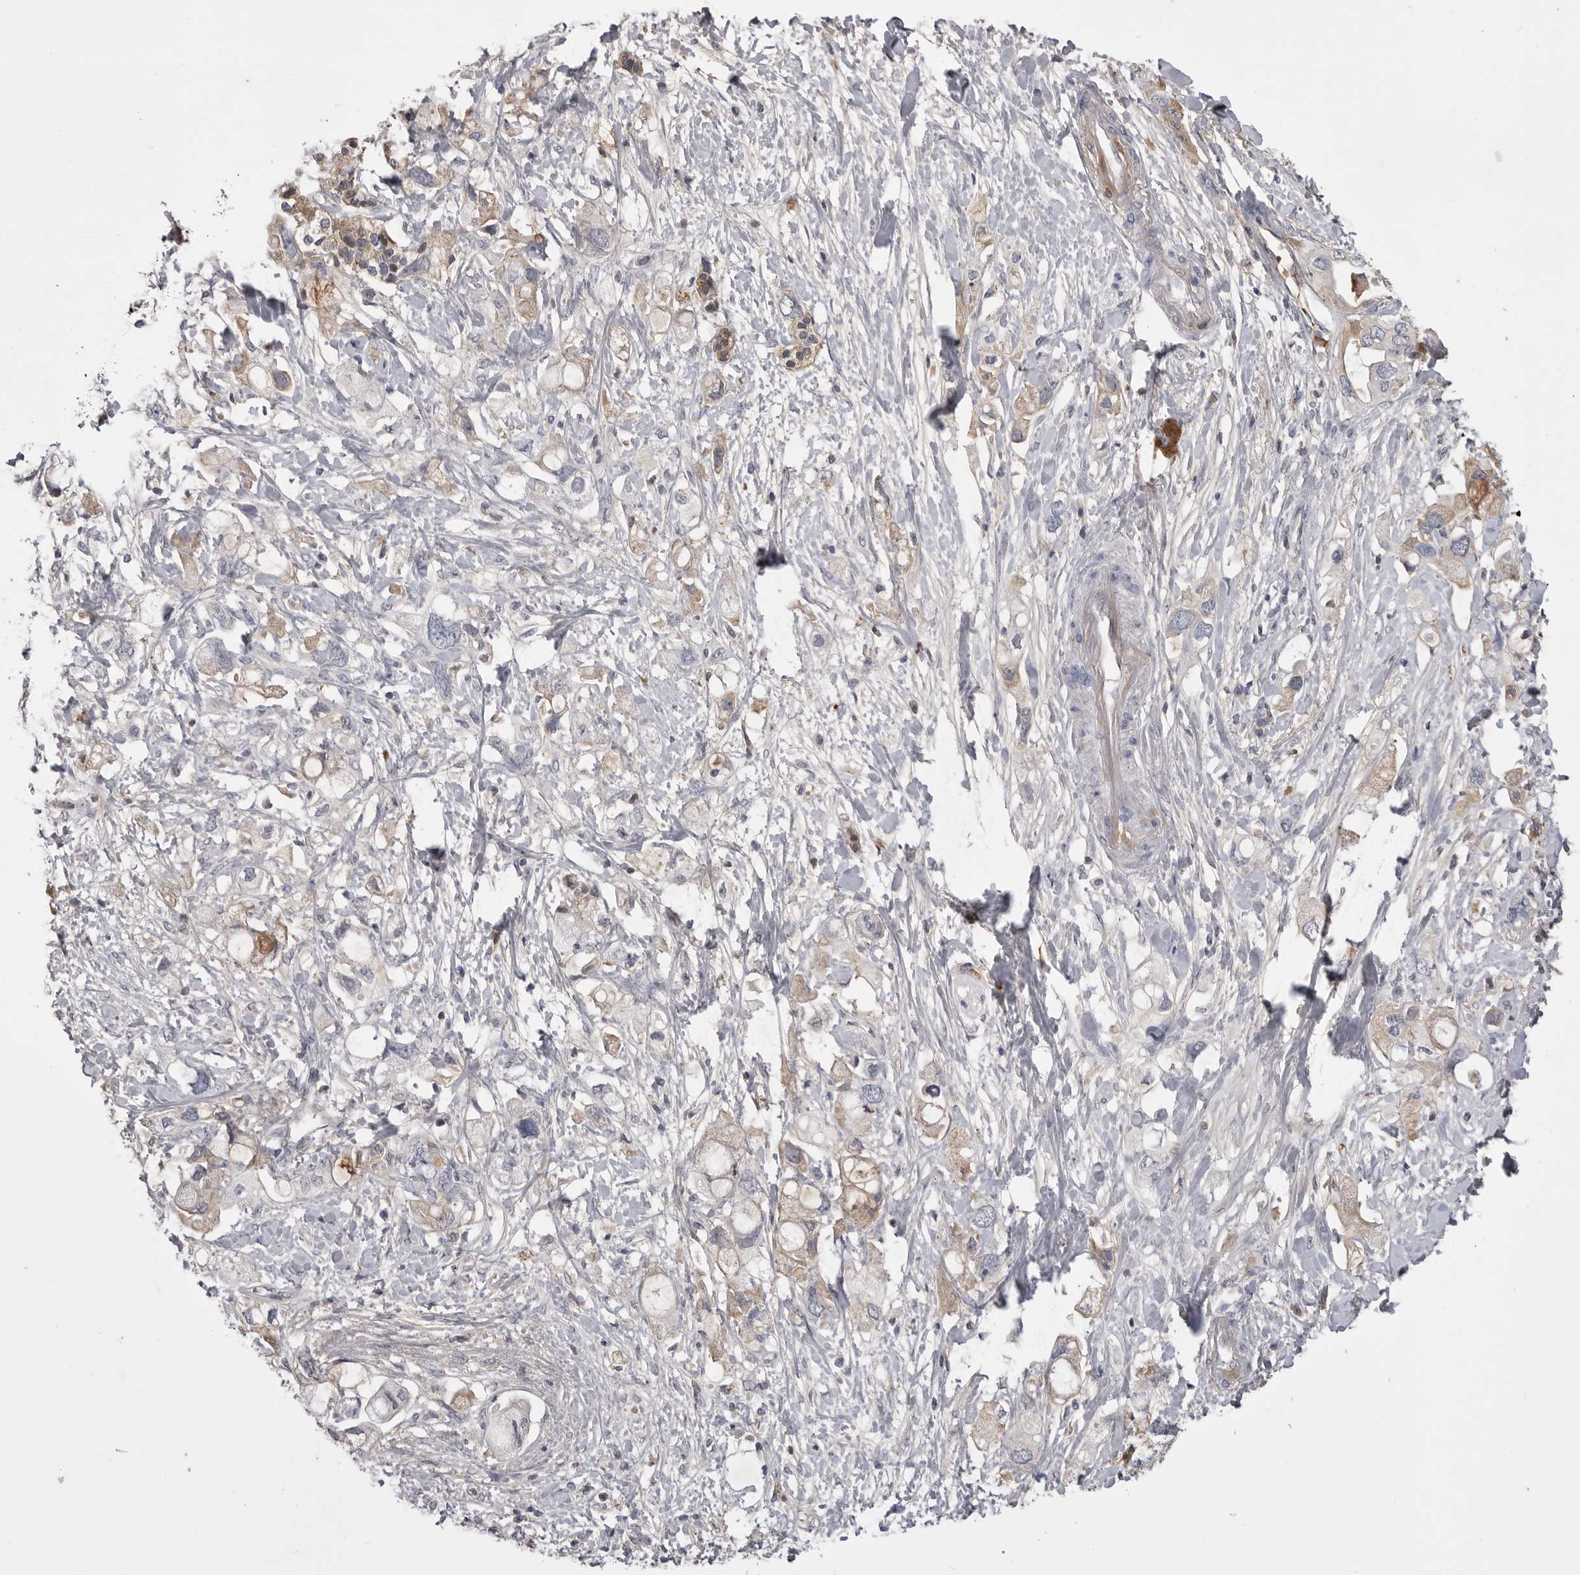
{"staining": {"intensity": "weak", "quantity": ">75%", "location": "cytoplasmic/membranous"}, "tissue": "pancreatic cancer", "cell_type": "Tumor cells", "image_type": "cancer", "snomed": [{"axis": "morphology", "description": "Adenocarcinoma, NOS"}, {"axis": "topography", "description": "Pancreas"}], "caption": "This photomicrograph shows immunohistochemistry staining of pancreatic cancer, with low weak cytoplasmic/membranous positivity in approximately >75% of tumor cells.", "gene": "AHSG", "patient": {"sex": "female", "age": 56}}